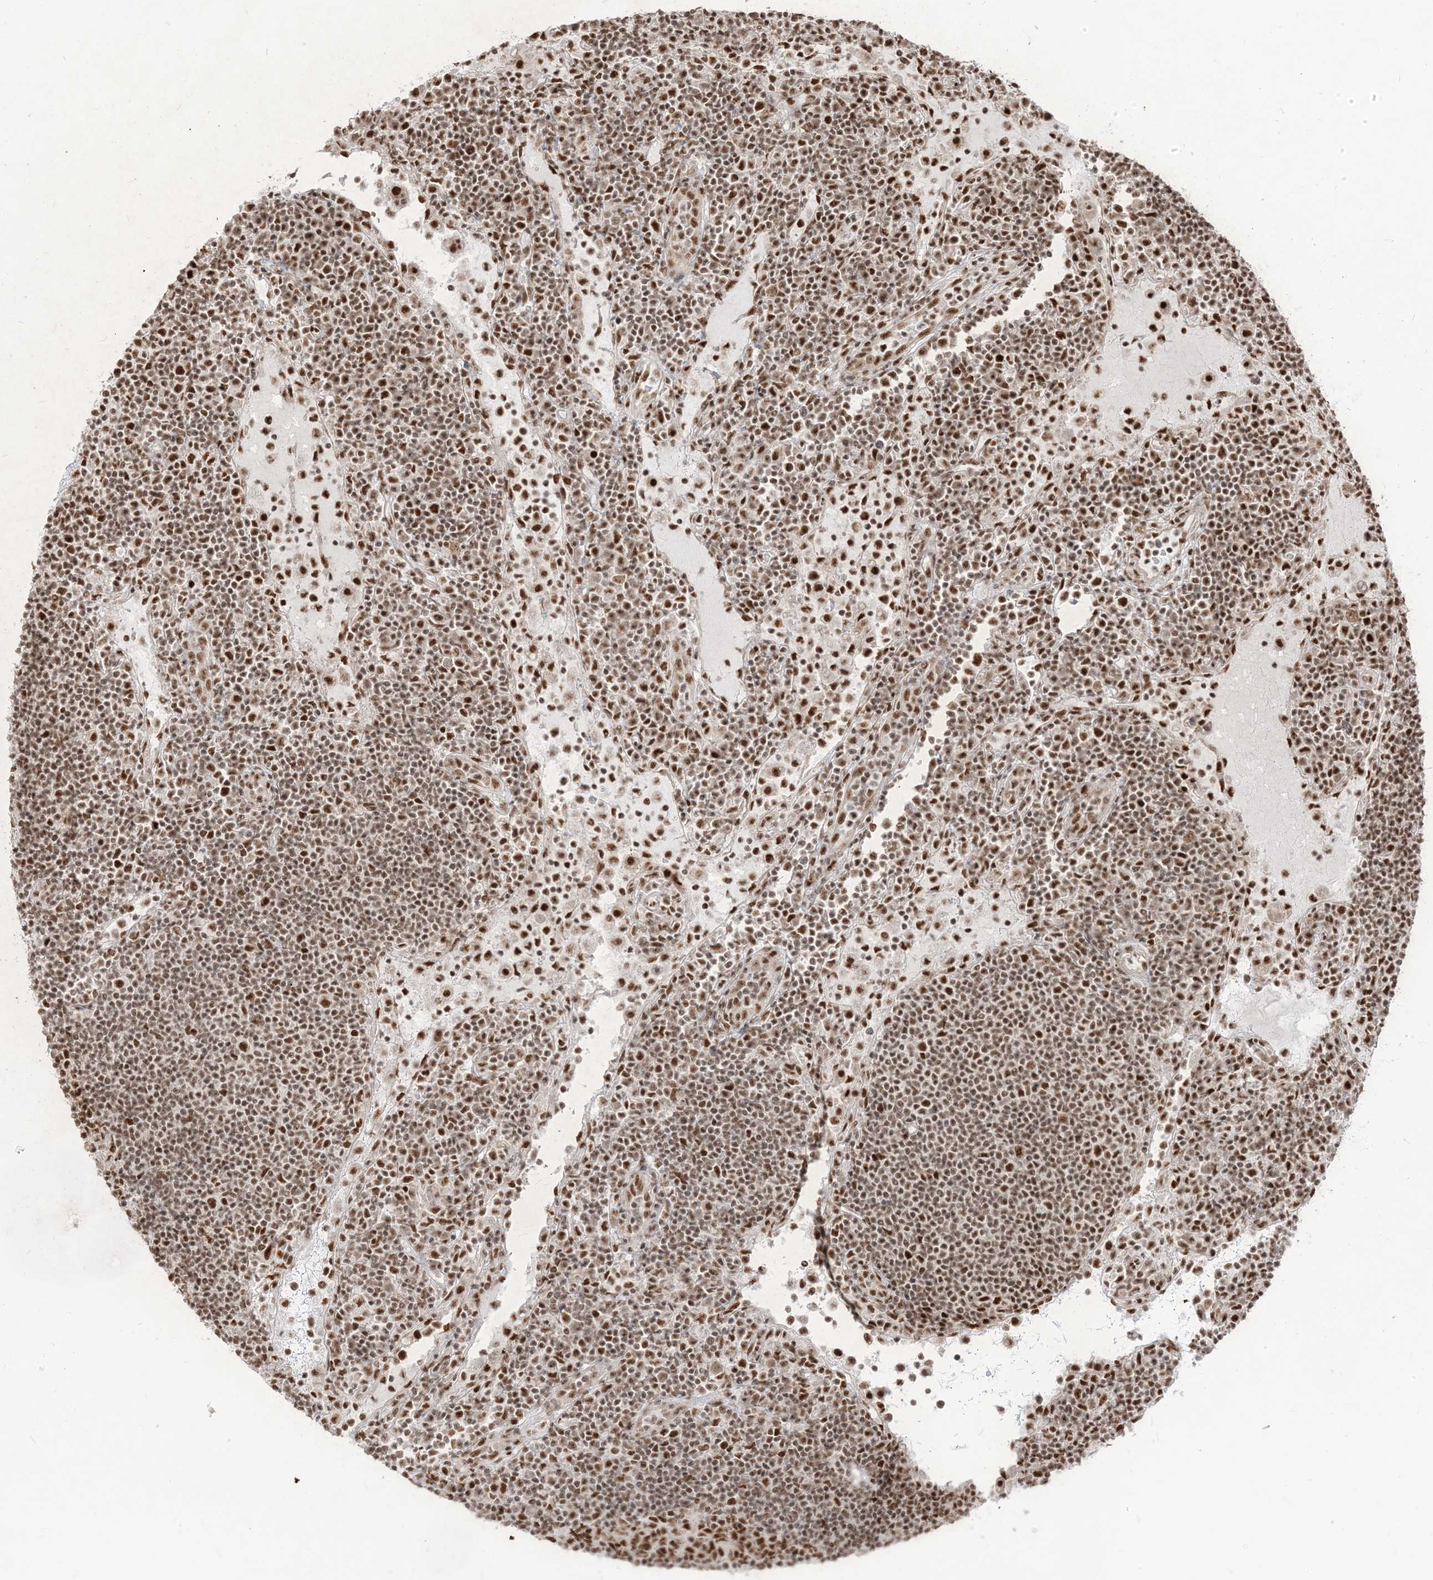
{"staining": {"intensity": "moderate", "quantity": ">75%", "location": "nuclear"}, "tissue": "lymph node", "cell_type": "Germinal center cells", "image_type": "normal", "snomed": [{"axis": "morphology", "description": "Normal tissue, NOS"}, {"axis": "topography", "description": "Lymph node"}], "caption": "DAB (3,3'-diaminobenzidine) immunohistochemical staining of normal lymph node demonstrates moderate nuclear protein expression in approximately >75% of germinal center cells.", "gene": "ARGLU1", "patient": {"sex": "female", "age": 53}}